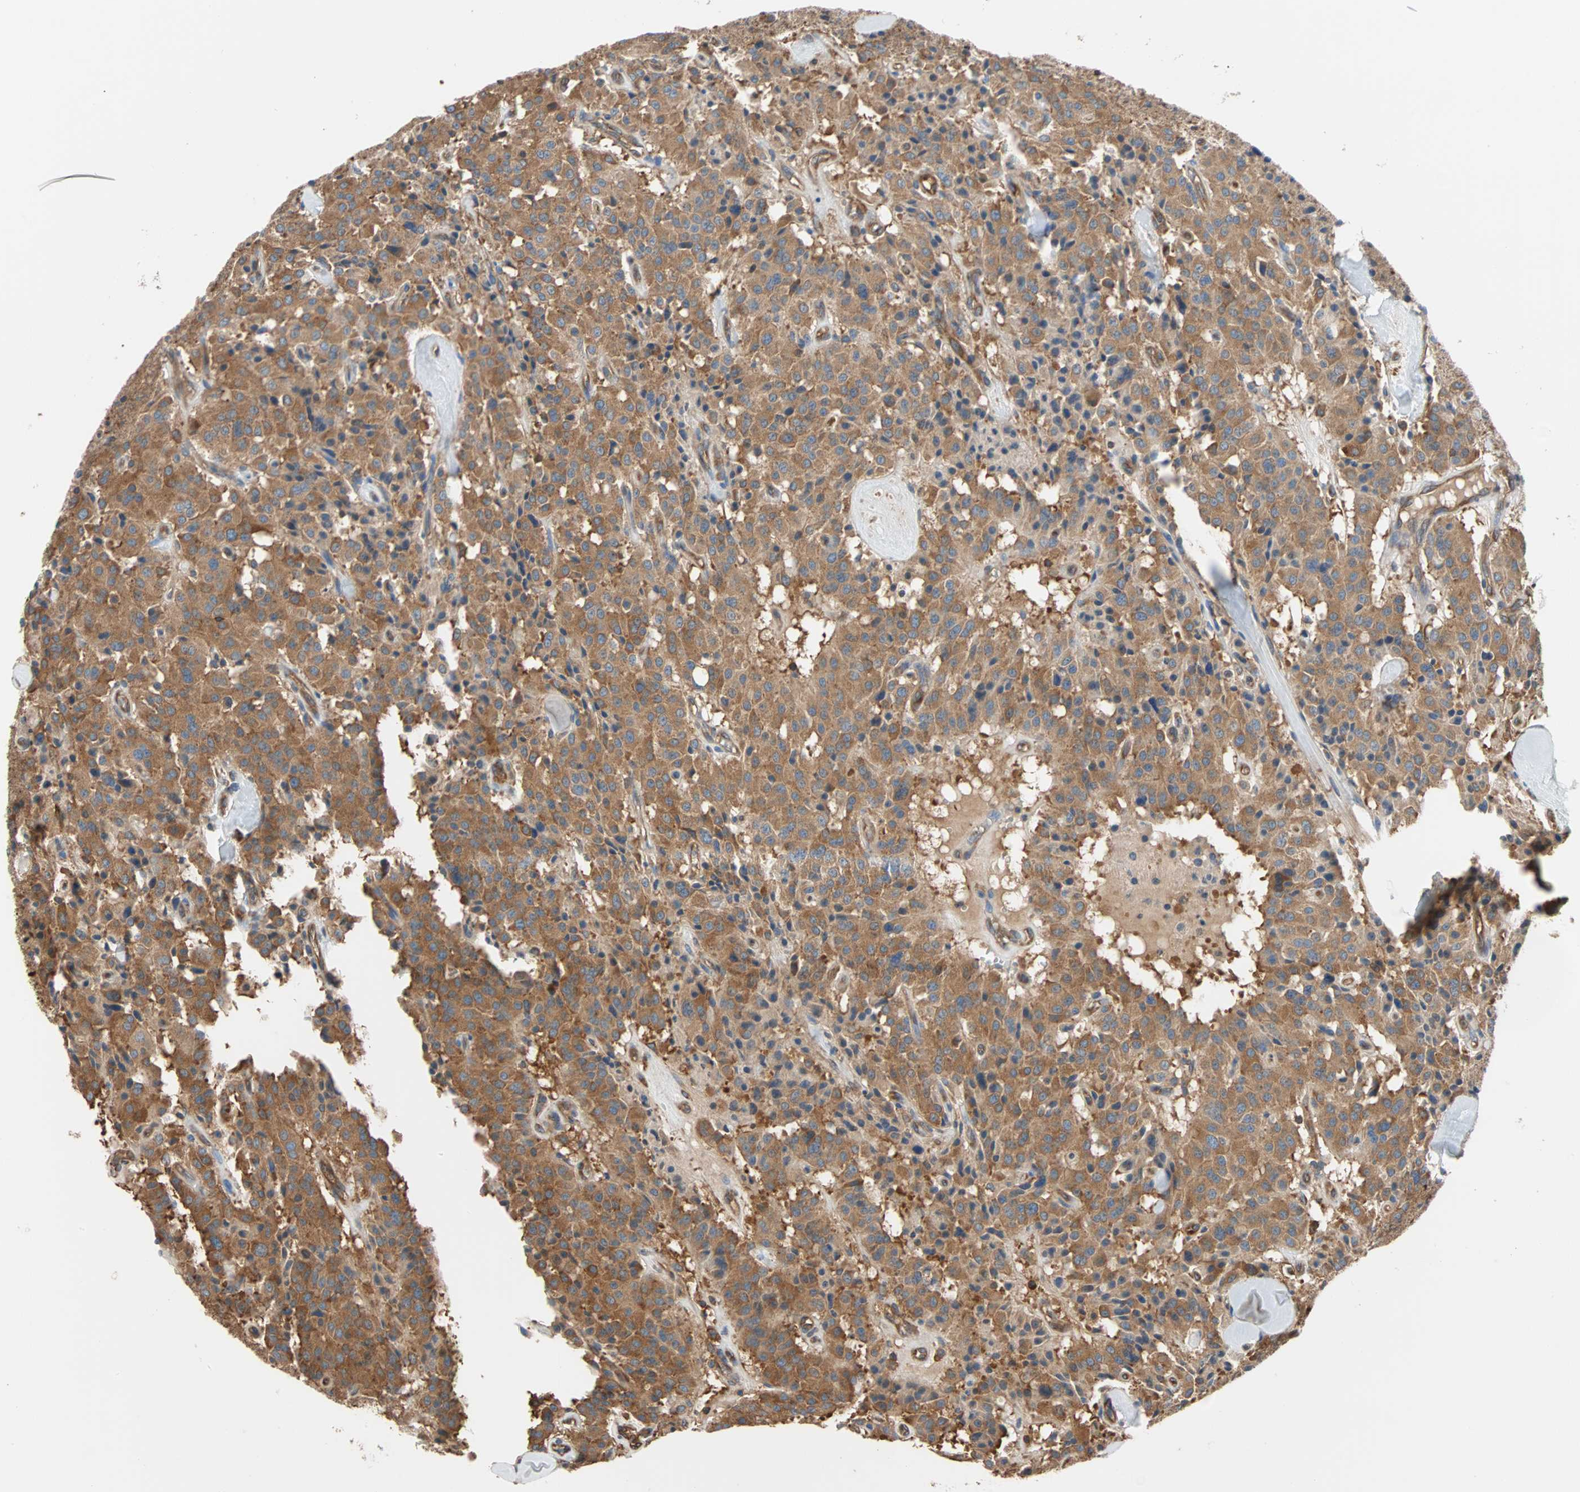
{"staining": {"intensity": "strong", "quantity": ">75%", "location": "cytoplasmic/membranous"}, "tissue": "carcinoid", "cell_type": "Tumor cells", "image_type": "cancer", "snomed": [{"axis": "morphology", "description": "Carcinoid, malignant, NOS"}, {"axis": "topography", "description": "Lung"}], "caption": "Human carcinoid stained with a protein marker demonstrates strong staining in tumor cells.", "gene": "EEF2", "patient": {"sex": "male", "age": 30}}